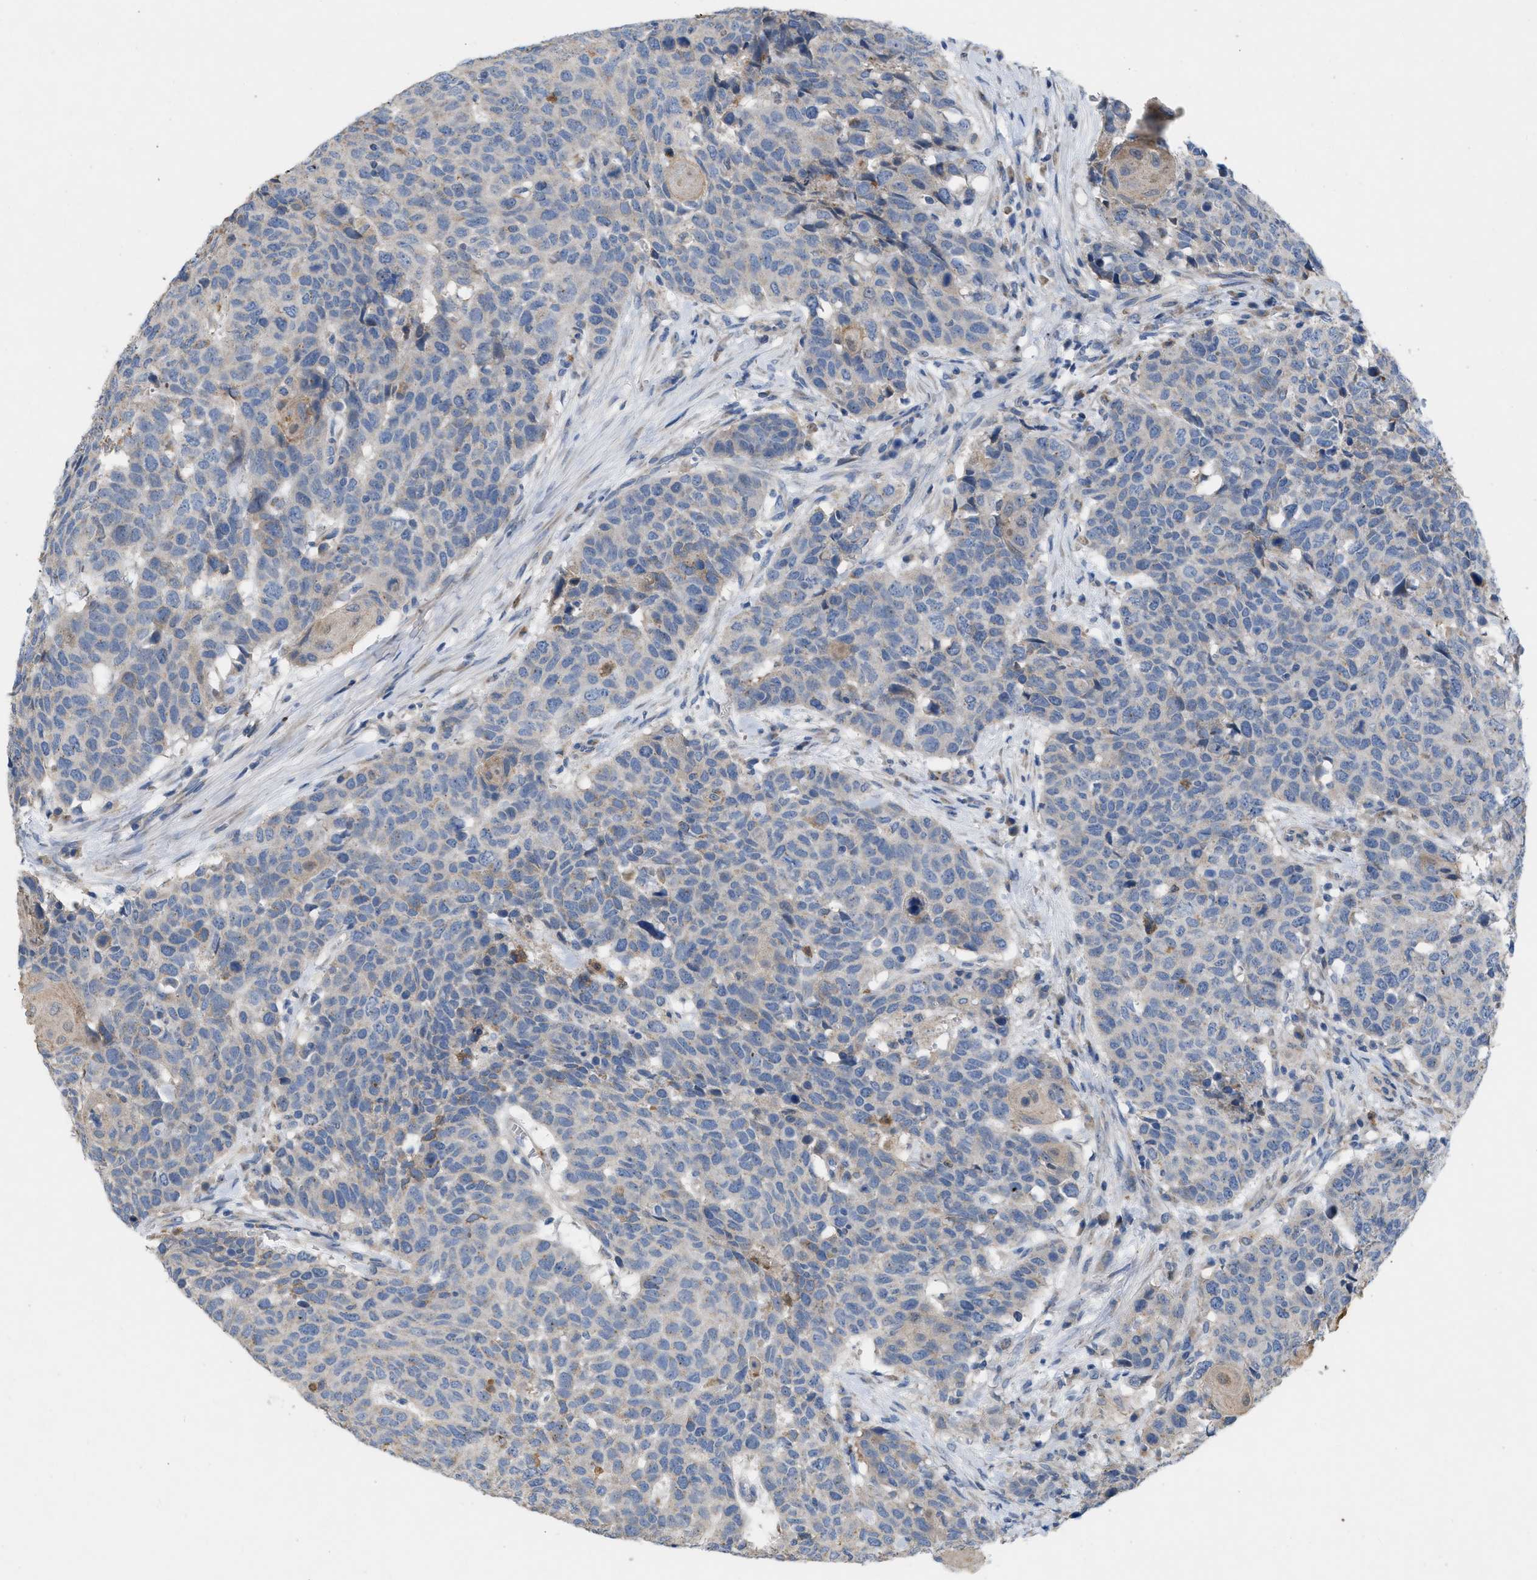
{"staining": {"intensity": "negative", "quantity": "none", "location": "none"}, "tissue": "head and neck cancer", "cell_type": "Tumor cells", "image_type": "cancer", "snomed": [{"axis": "morphology", "description": "Squamous cell carcinoma, NOS"}, {"axis": "topography", "description": "Head-Neck"}], "caption": "A high-resolution micrograph shows immunohistochemistry (IHC) staining of head and neck squamous cell carcinoma, which exhibits no significant positivity in tumor cells.", "gene": "PLPPR5", "patient": {"sex": "male", "age": 66}}